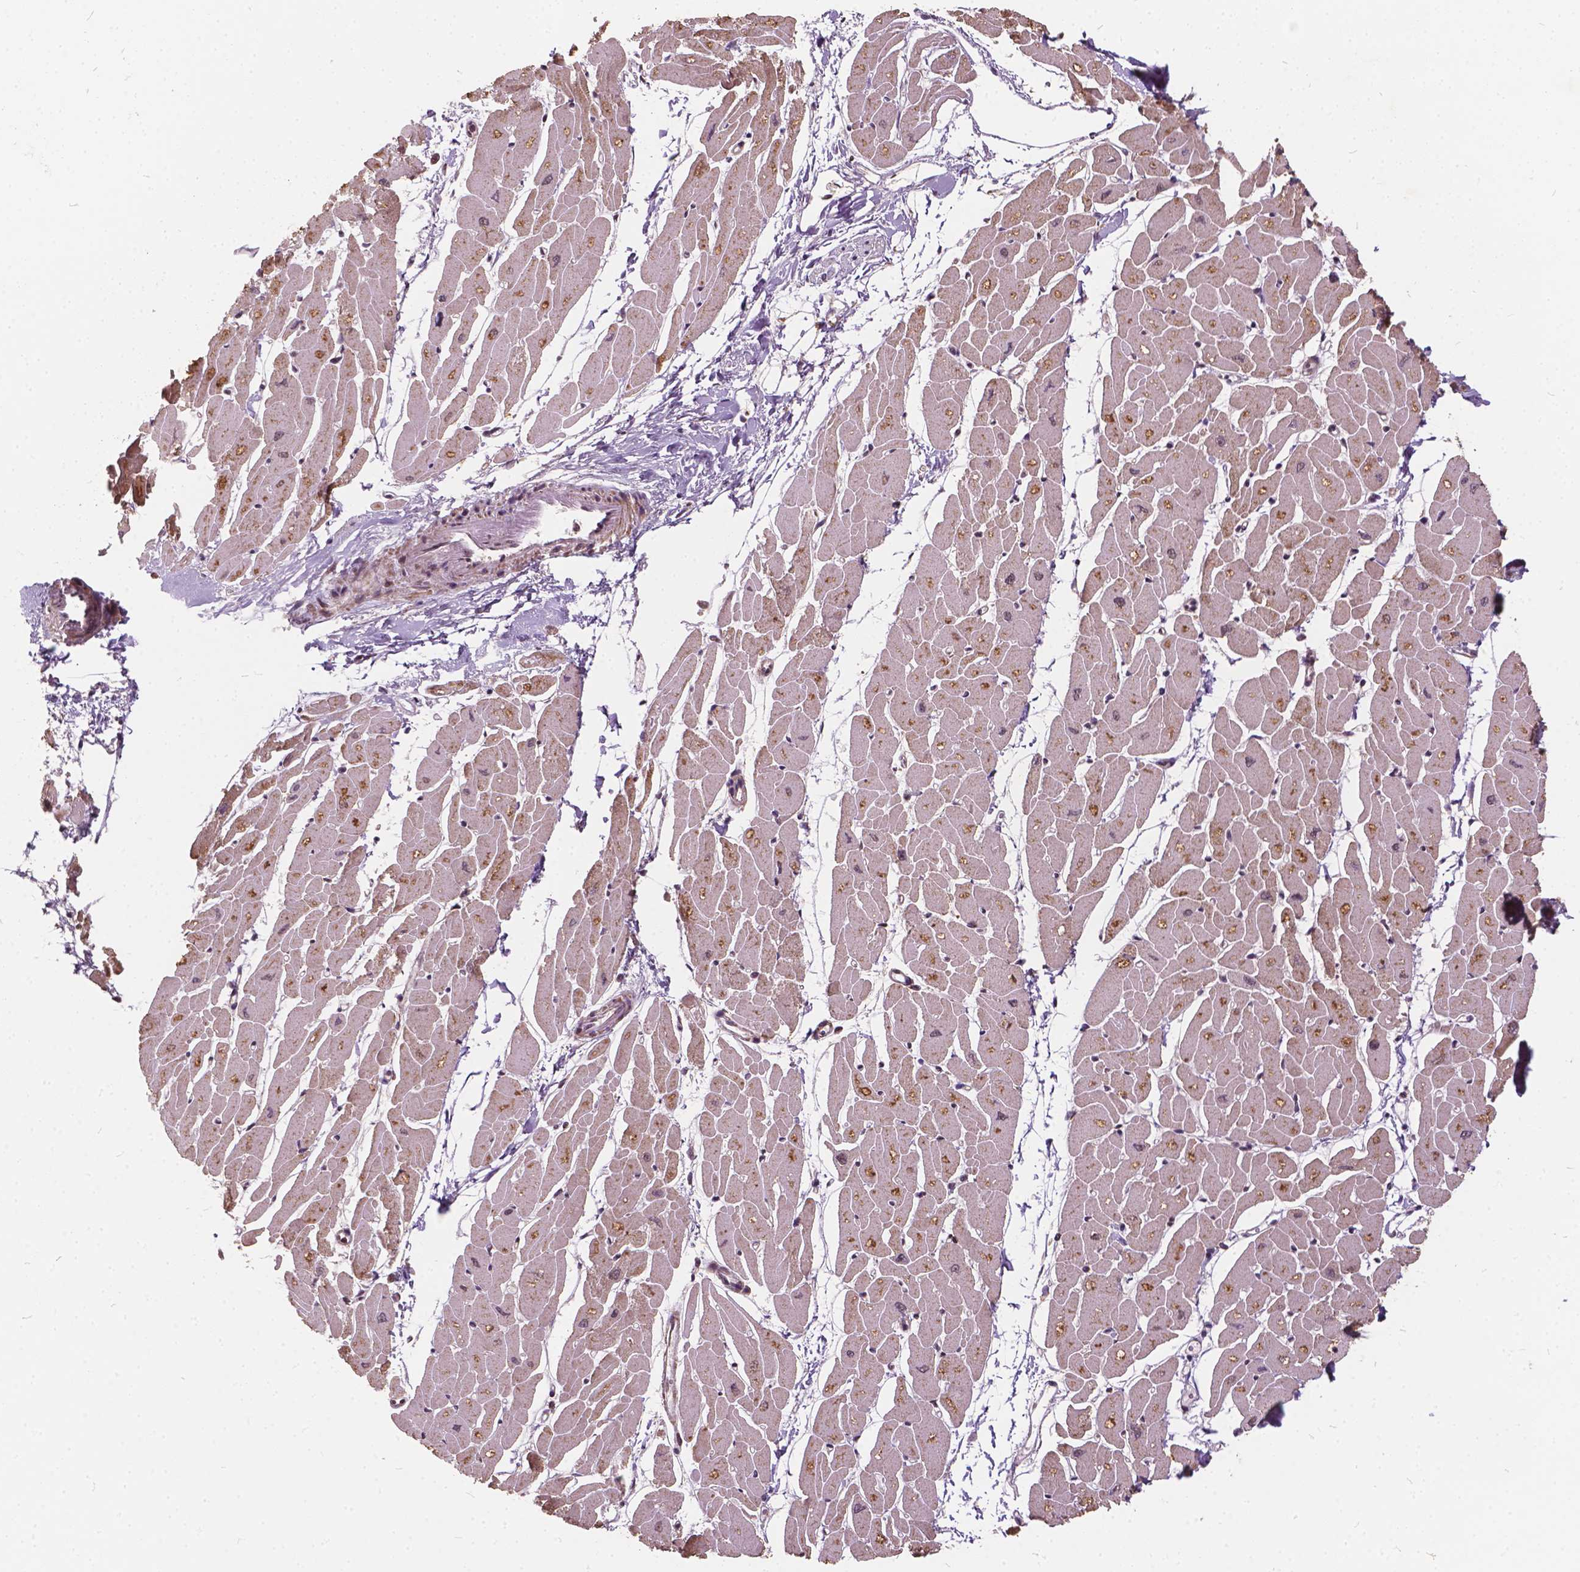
{"staining": {"intensity": "moderate", "quantity": ">75%", "location": "cytoplasmic/membranous,nuclear"}, "tissue": "heart muscle", "cell_type": "Cardiomyocytes", "image_type": "normal", "snomed": [{"axis": "morphology", "description": "Normal tissue, NOS"}, {"axis": "topography", "description": "Heart"}], "caption": "Moderate cytoplasmic/membranous,nuclear protein positivity is appreciated in about >75% of cardiomyocytes in heart muscle. Immunohistochemistry stains the protein in brown and the nuclei are stained blue.", "gene": "GPS2", "patient": {"sex": "male", "age": 57}}